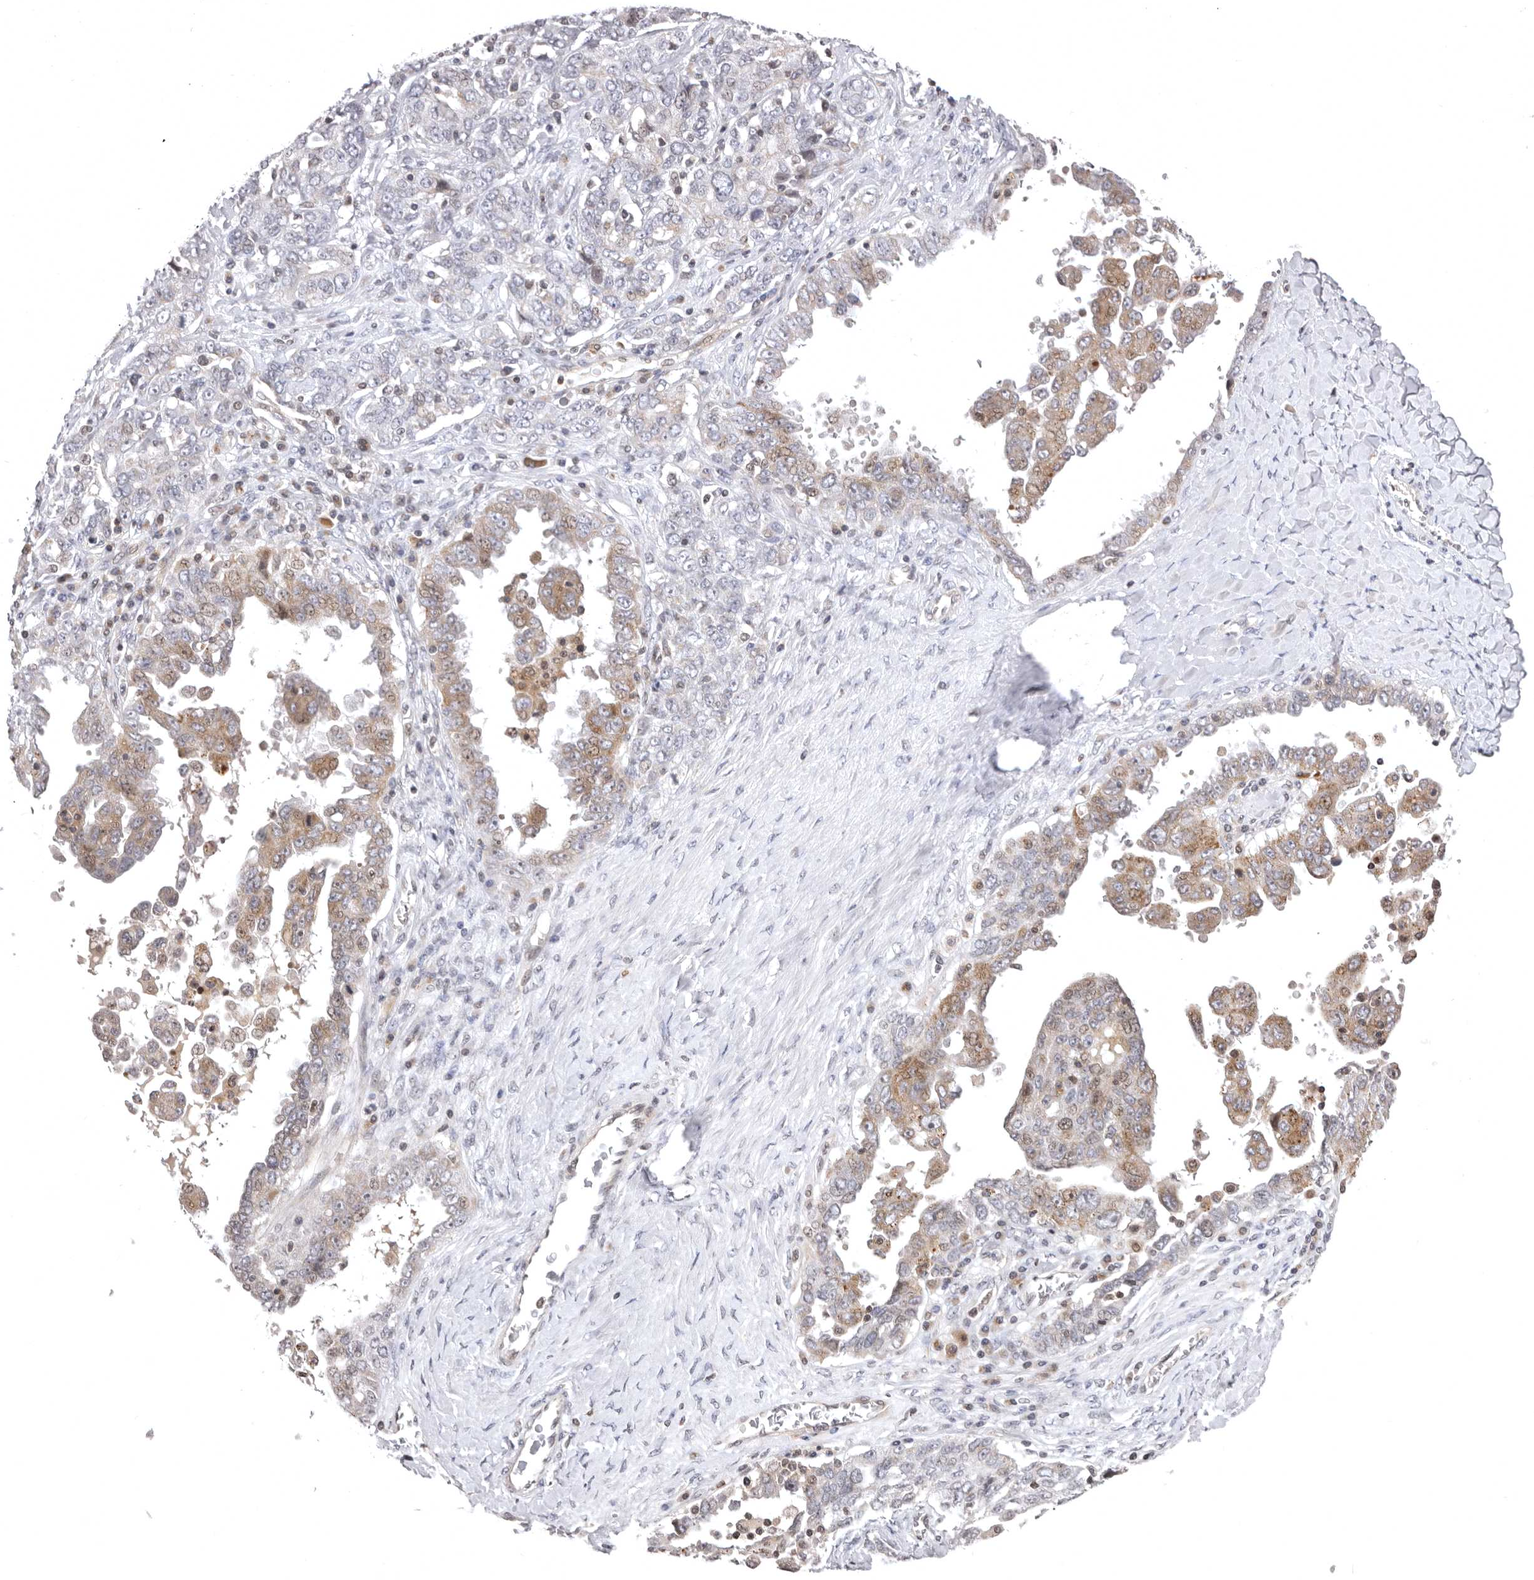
{"staining": {"intensity": "moderate", "quantity": "25%-75%", "location": "cytoplasmic/membranous,nuclear"}, "tissue": "ovarian cancer", "cell_type": "Tumor cells", "image_type": "cancer", "snomed": [{"axis": "morphology", "description": "Carcinoma, endometroid"}, {"axis": "topography", "description": "Ovary"}], "caption": "Moderate cytoplasmic/membranous and nuclear positivity for a protein is identified in about 25%-75% of tumor cells of endometroid carcinoma (ovarian) using immunohistochemistry (IHC).", "gene": "AZIN1", "patient": {"sex": "female", "age": 62}}